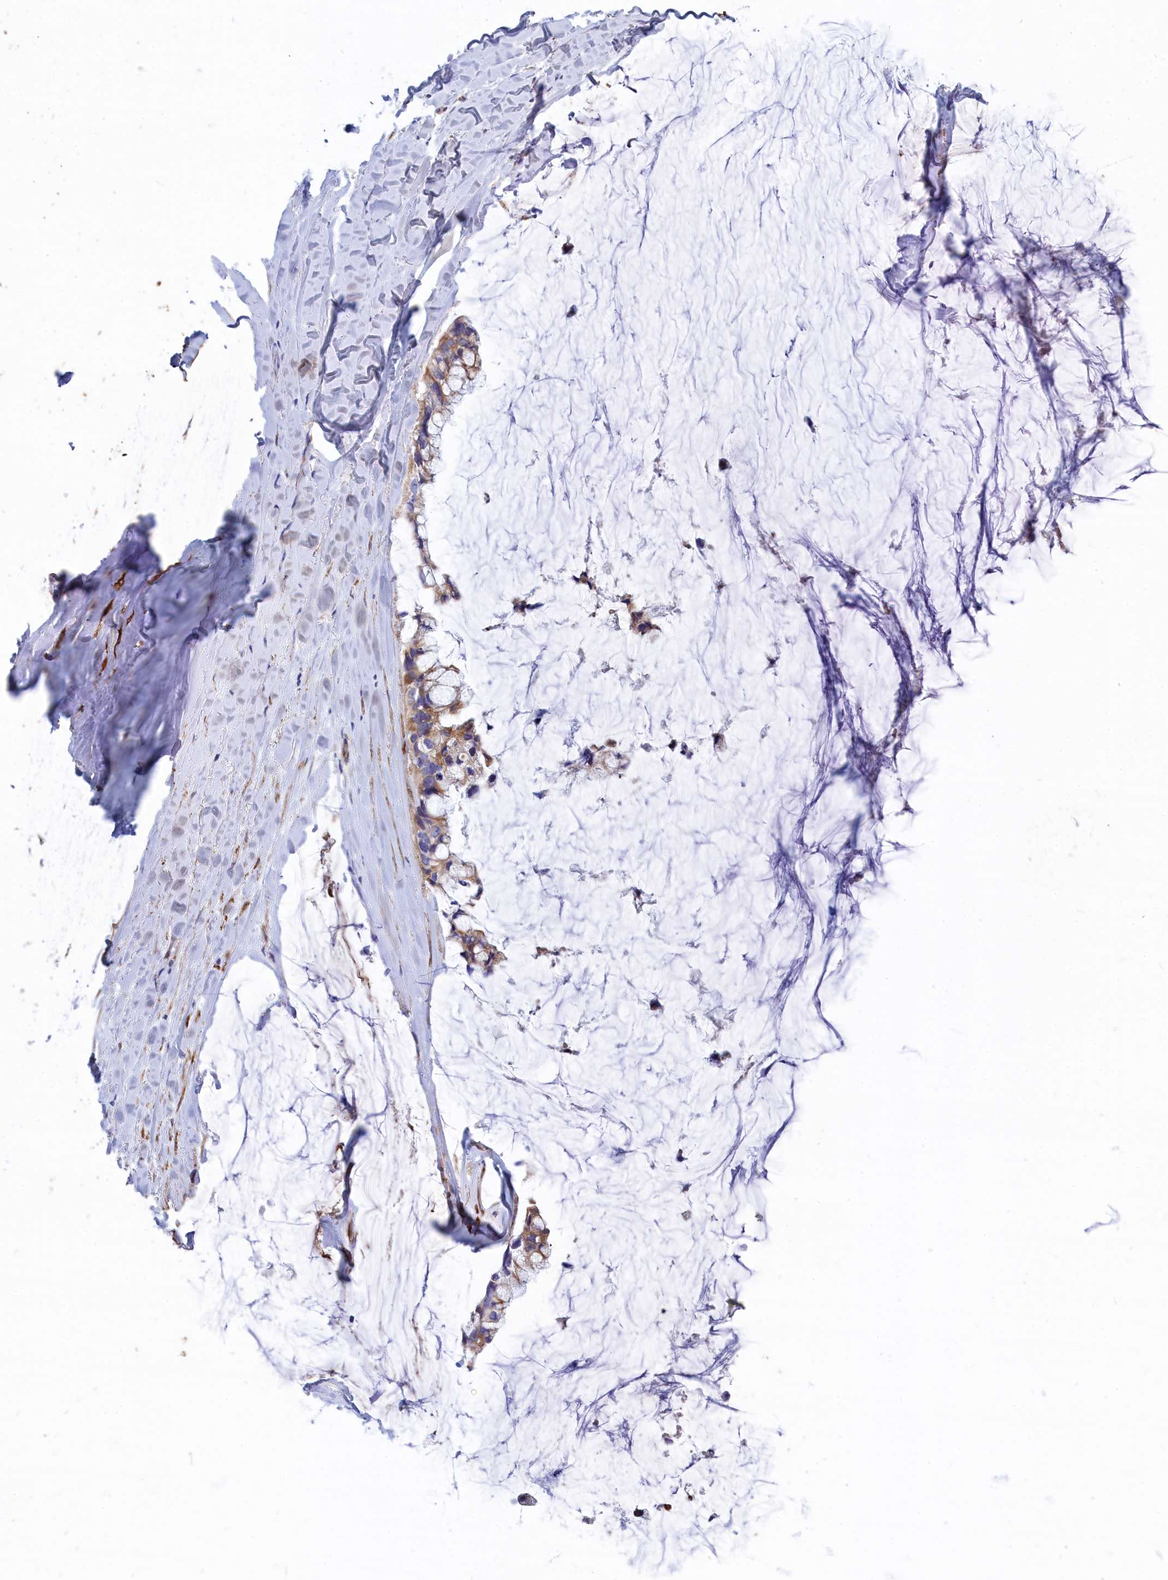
{"staining": {"intensity": "moderate", "quantity": ">75%", "location": "cytoplasmic/membranous"}, "tissue": "ovarian cancer", "cell_type": "Tumor cells", "image_type": "cancer", "snomed": [{"axis": "morphology", "description": "Cystadenocarcinoma, mucinous, NOS"}, {"axis": "topography", "description": "Ovary"}], "caption": "A brown stain highlights moderate cytoplasmic/membranous positivity of a protein in human mucinous cystadenocarcinoma (ovarian) tumor cells. (Stains: DAB (3,3'-diaminobenzidine) in brown, nuclei in blue, Microscopy: brightfield microscopy at high magnification).", "gene": "TUBGCP4", "patient": {"sex": "female", "age": 39}}